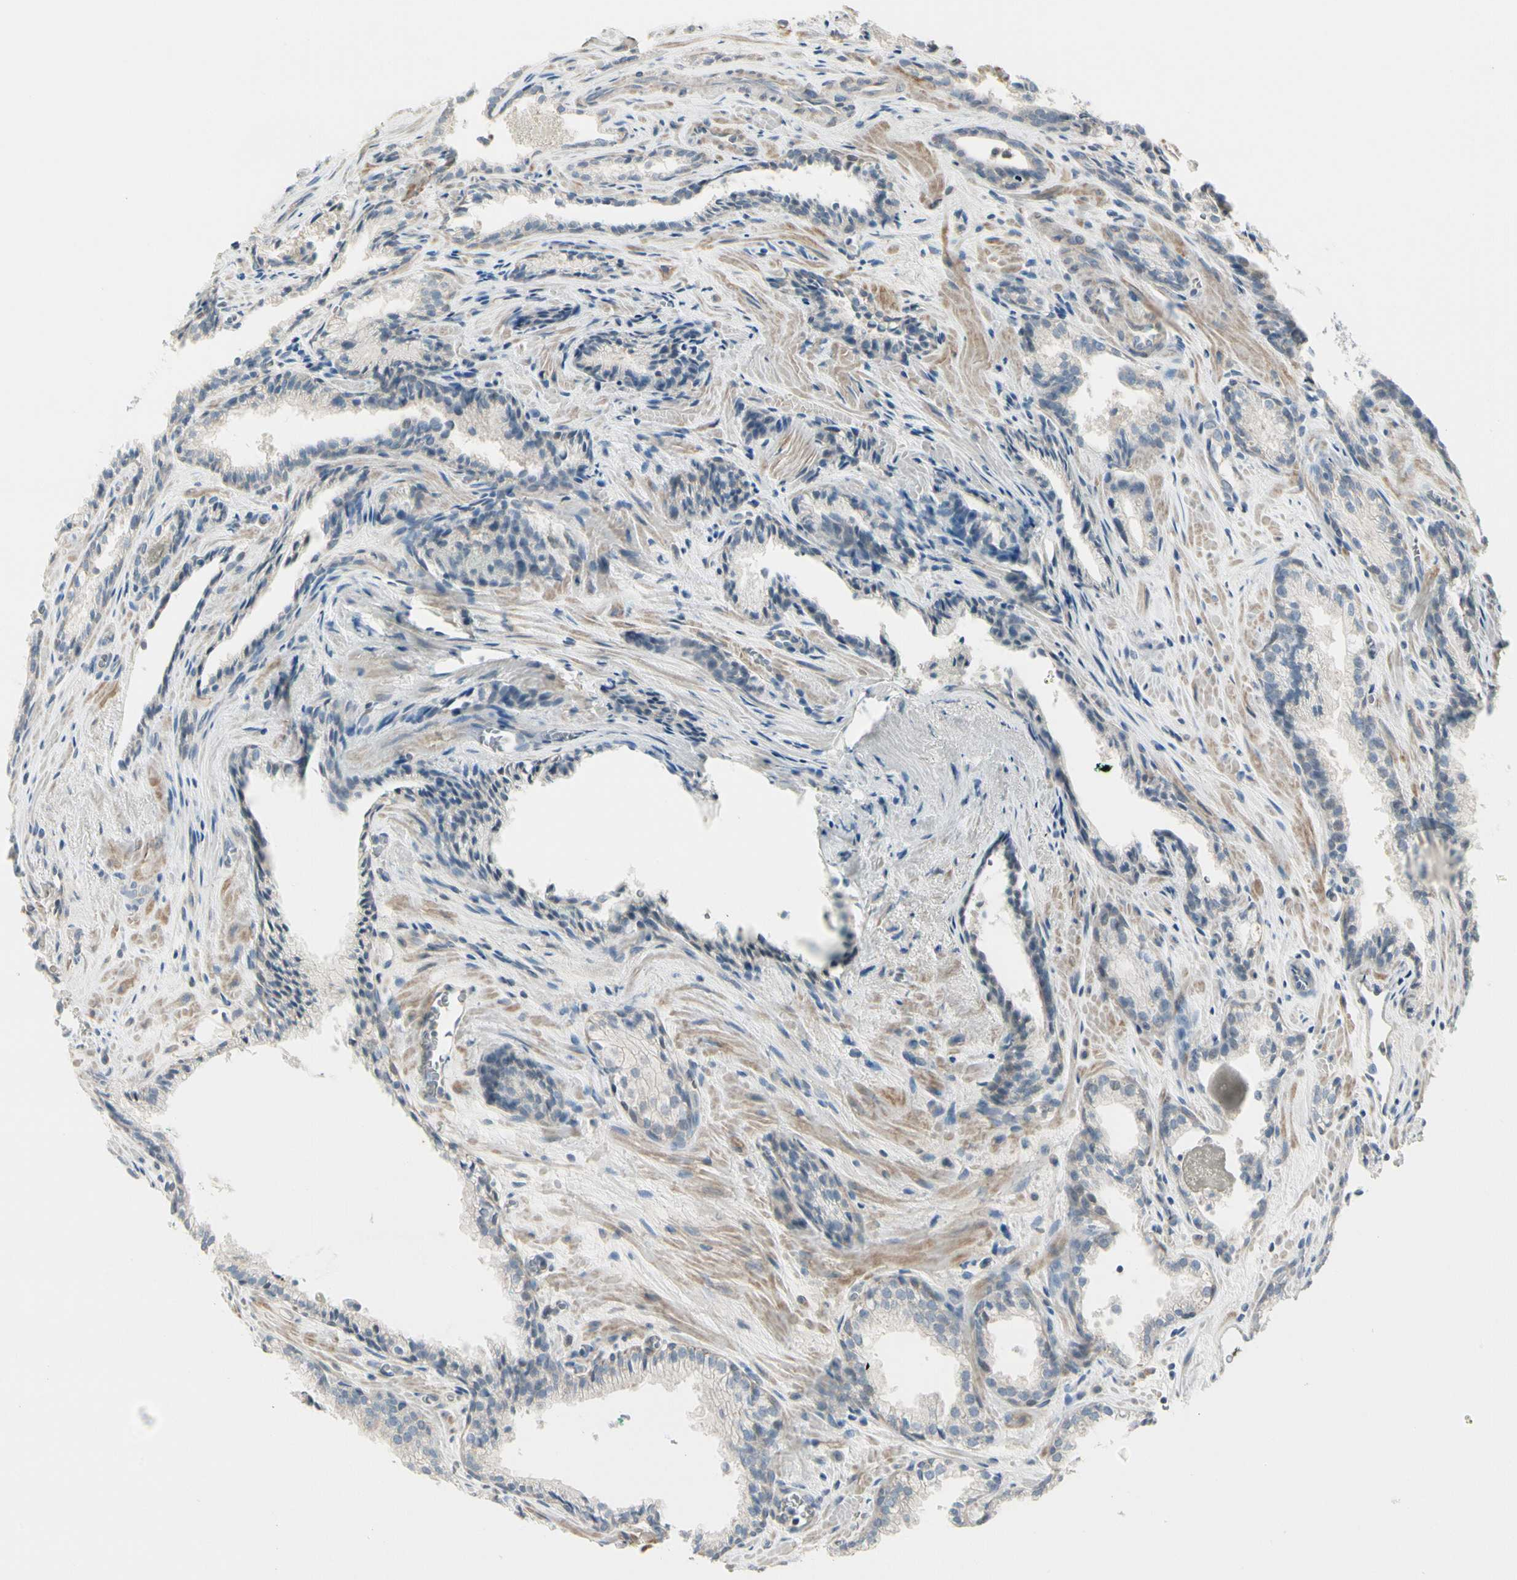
{"staining": {"intensity": "negative", "quantity": "none", "location": "none"}, "tissue": "prostate cancer", "cell_type": "Tumor cells", "image_type": "cancer", "snomed": [{"axis": "morphology", "description": "Adenocarcinoma, Low grade"}, {"axis": "topography", "description": "Prostate"}], "caption": "Immunohistochemistry histopathology image of prostate cancer (low-grade adenocarcinoma) stained for a protein (brown), which demonstrates no expression in tumor cells. The staining was performed using DAB to visualize the protein expression in brown, while the nuclei were stained in blue with hematoxylin (Magnification: 20x).", "gene": "CYP2E1", "patient": {"sex": "male", "age": 60}}